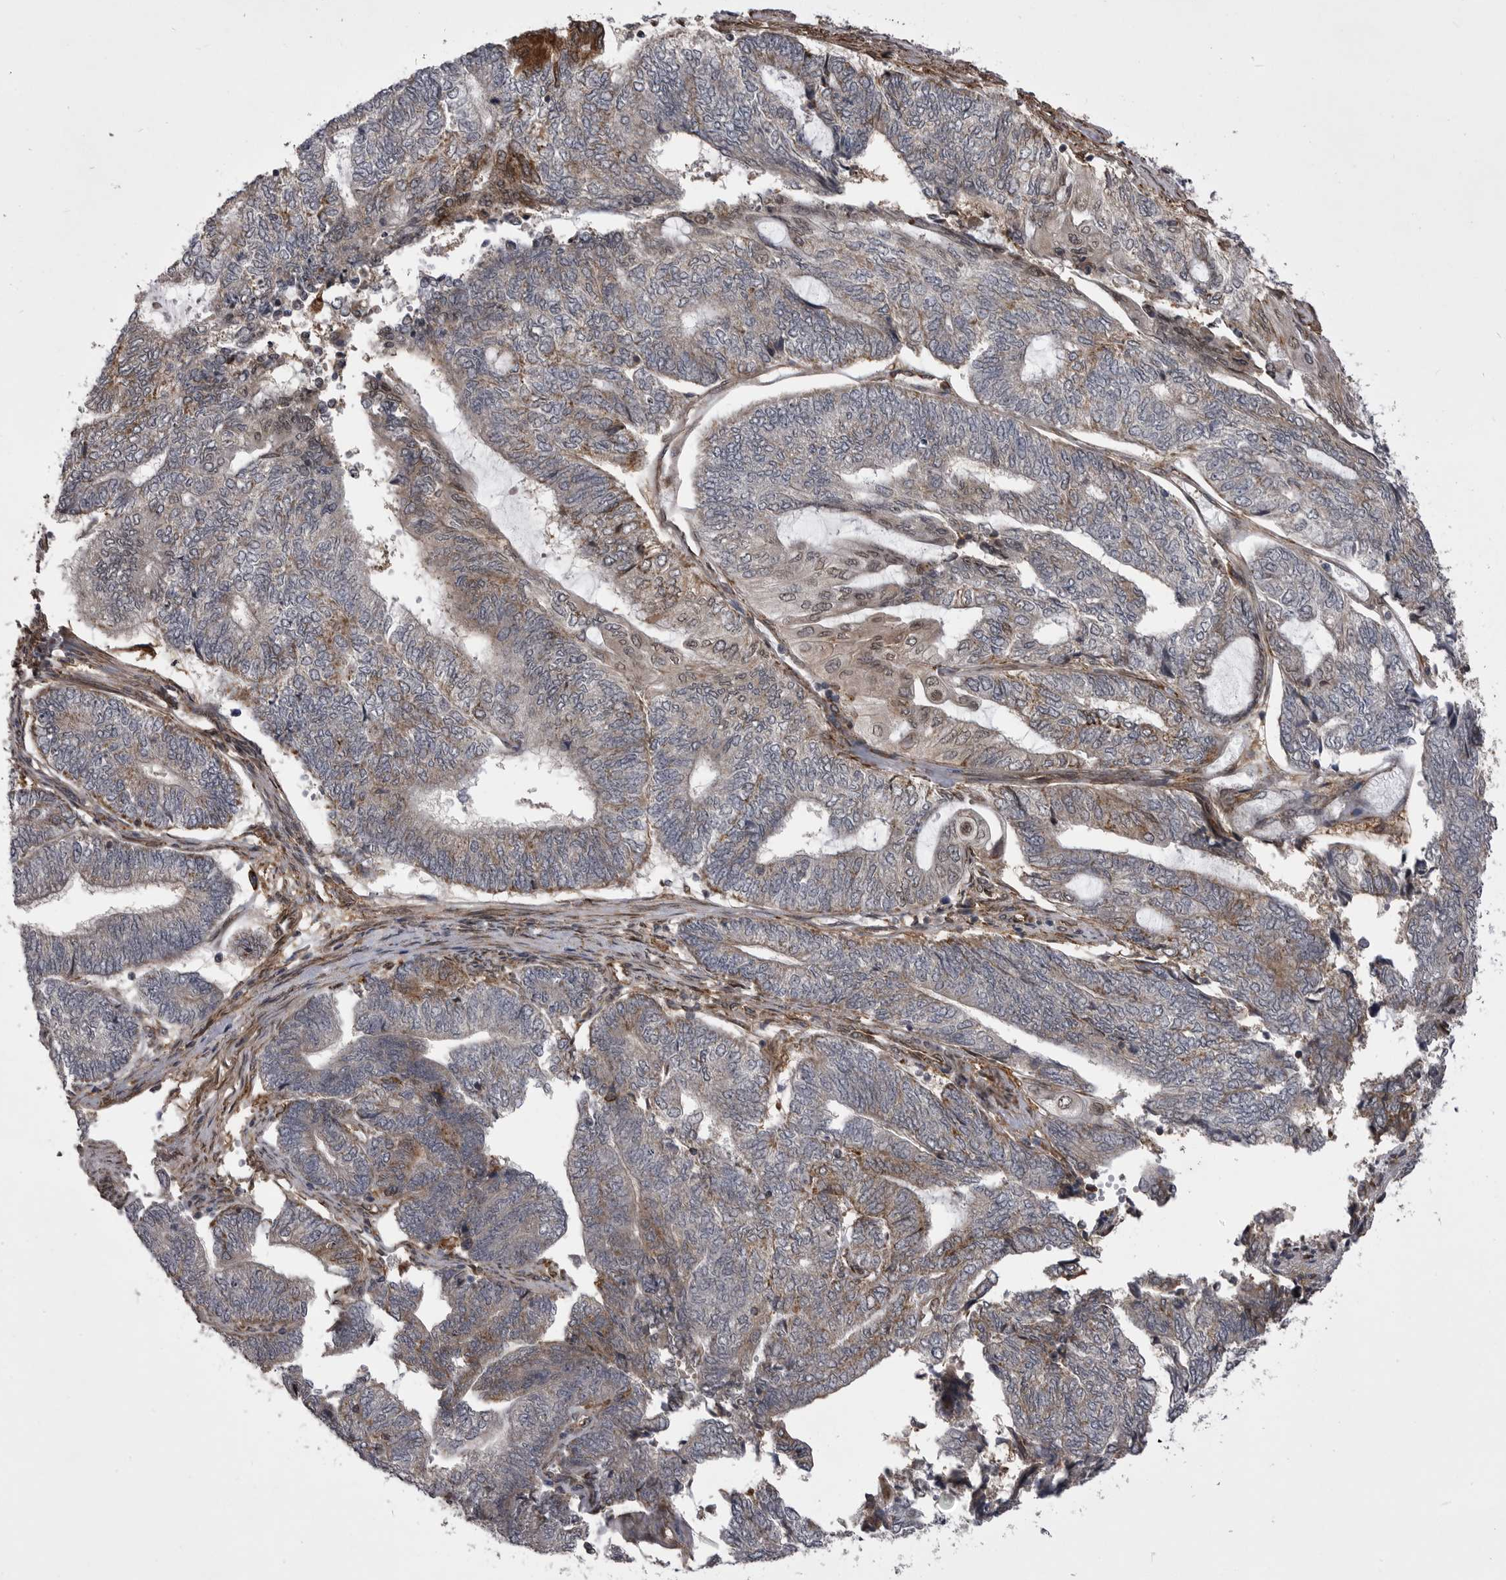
{"staining": {"intensity": "weak", "quantity": "<25%", "location": "cytoplasmic/membranous"}, "tissue": "endometrial cancer", "cell_type": "Tumor cells", "image_type": "cancer", "snomed": [{"axis": "morphology", "description": "Adenocarcinoma, NOS"}, {"axis": "topography", "description": "Uterus"}, {"axis": "topography", "description": "Endometrium"}], "caption": "Micrograph shows no protein staining in tumor cells of endometrial adenocarcinoma tissue. Brightfield microscopy of immunohistochemistry stained with DAB (brown) and hematoxylin (blue), captured at high magnification.", "gene": "ABL1", "patient": {"sex": "female", "age": 70}}